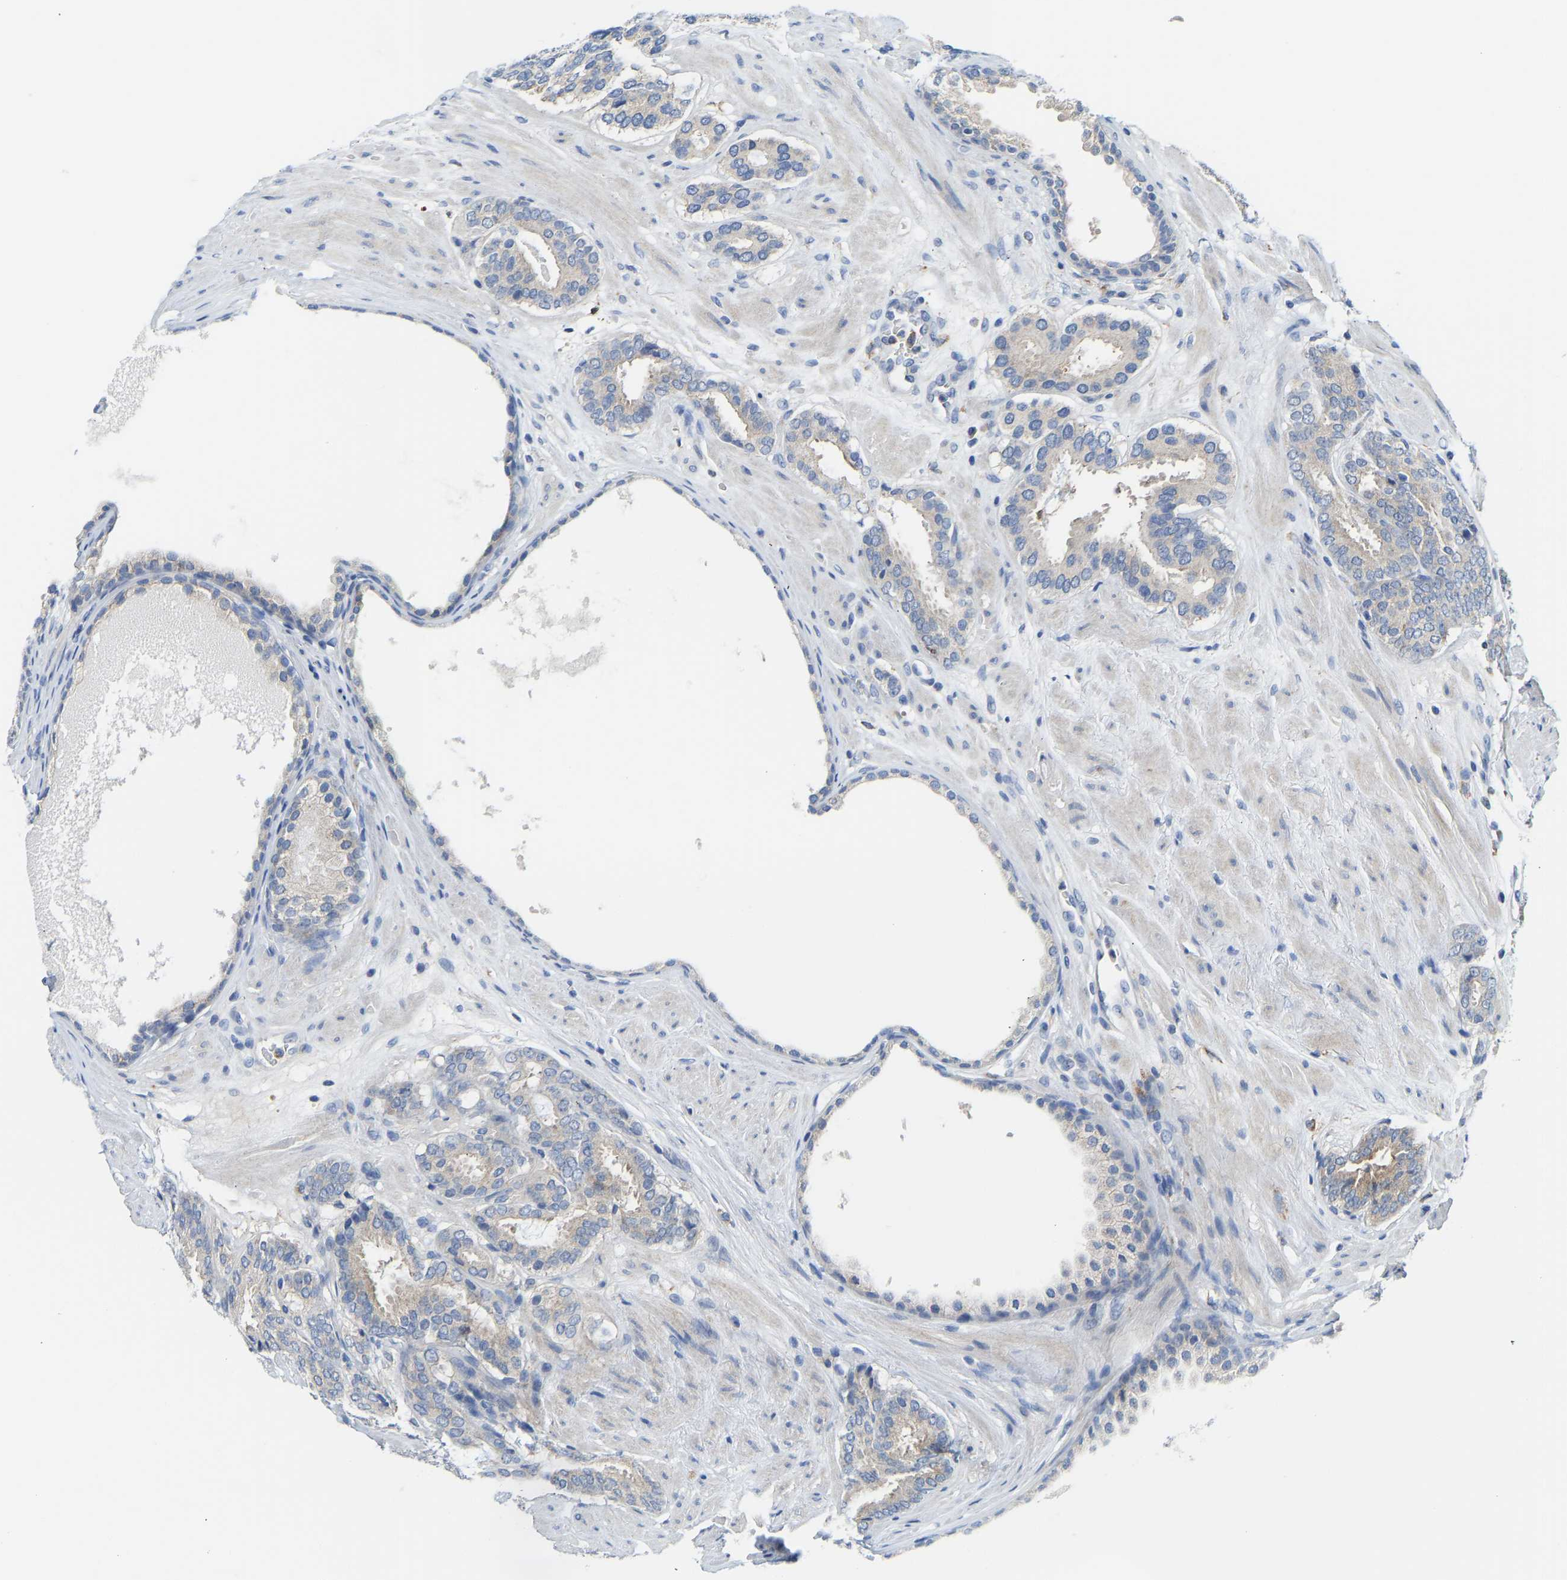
{"staining": {"intensity": "weak", "quantity": "25%-75%", "location": "cytoplasmic/membranous"}, "tissue": "prostate cancer", "cell_type": "Tumor cells", "image_type": "cancer", "snomed": [{"axis": "morphology", "description": "Adenocarcinoma, Low grade"}, {"axis": "topography", "description": "Prostate"}], "caption": "Human low-grade adenocarcinoma (prostate) stained with a brown dye demonstrates weak cytoplasmic/membranous positive staining in approximately 25%-75% of tumor cells.", "gene": "ATP6V1E1", "patient": {"sex": "male", "age": 69}}